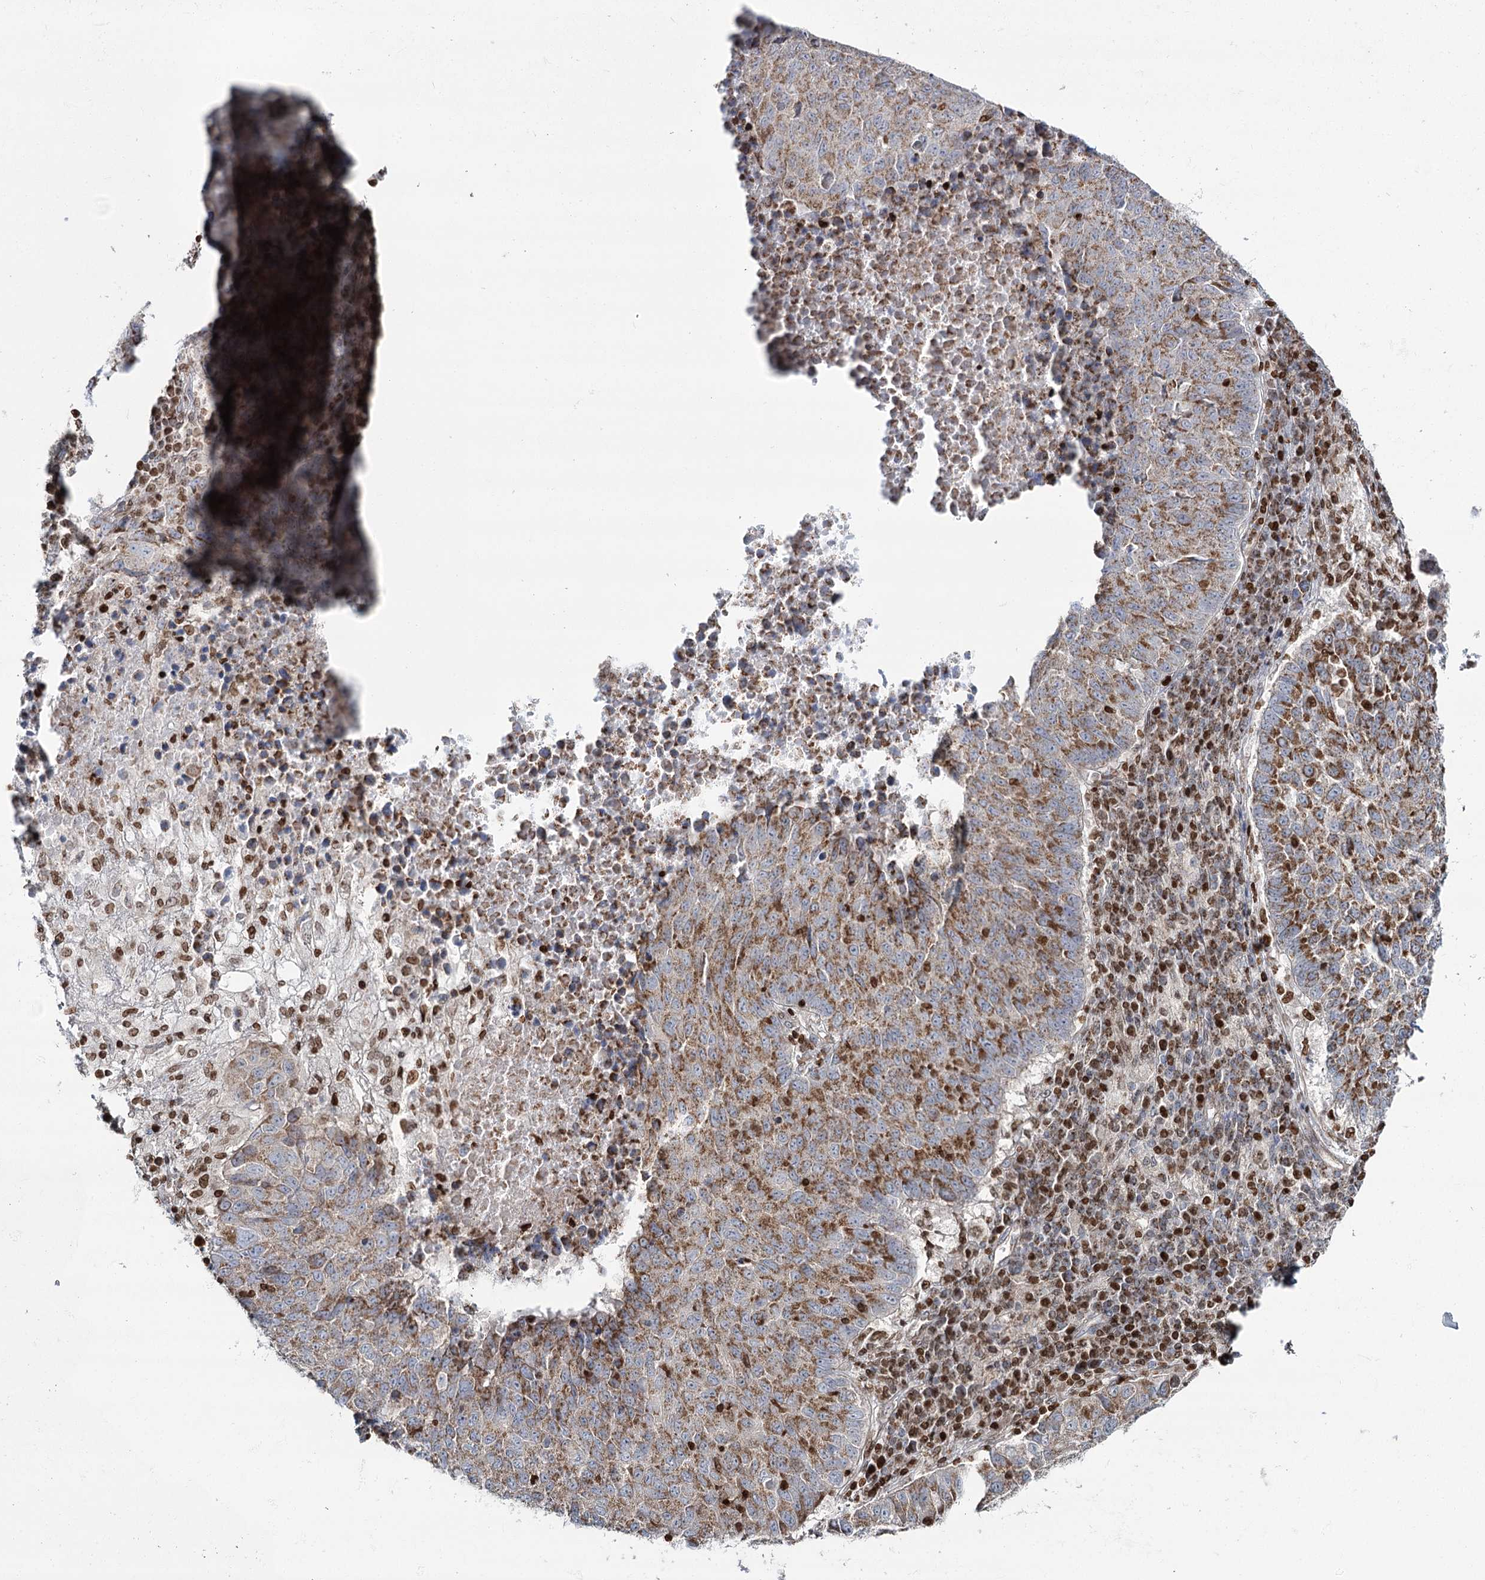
{"staining": {"intensity": "moderate", "quantity": ">75%", "location": "cytoplasmic/membranous"}, "tissue": "lung cancer", "cell_type": "Tumor cells", "image_type": "cancer", "snomed": [{"axis": "morphology", "description": "Squamous cell carcinoma, NOS"}, {"axis": "topography", "description": "Lung"}], "caption": "An immunohistochemistry photomicrograph of neoplastic tissue is shown. Protein staining in brown labels moderate cytoplasmic/membranous positivity in squamous cell carcinoma (lung) within tumor cells.", "gene": "PDHX", "patient": {"sex": "male", "age": 73}}